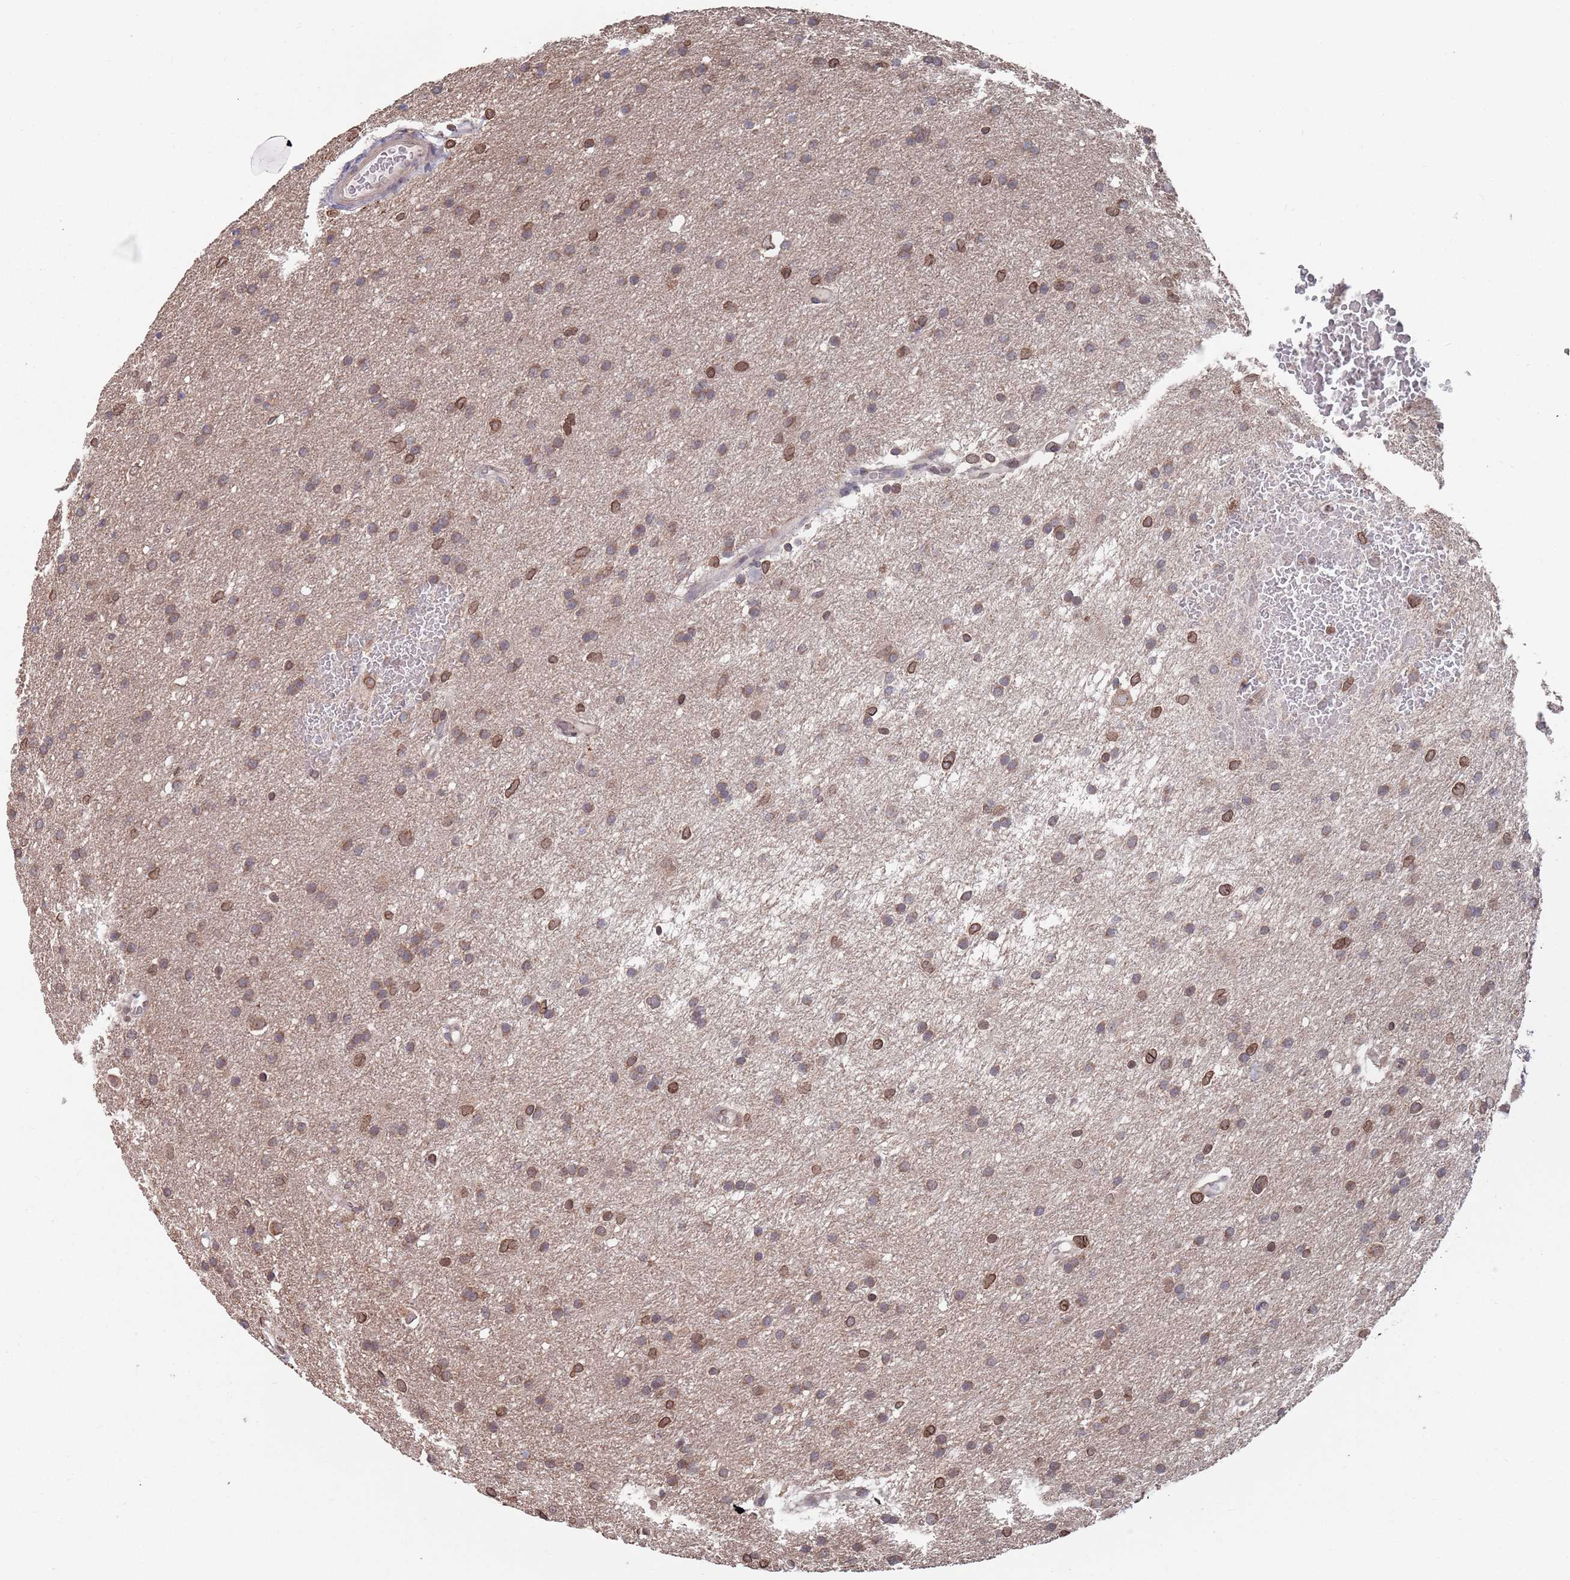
{"staining": {"intensity": "moderate", "quantity": "25%-75%", "location": "cytoplasmic/membranous,nuclear"}, "tissue": "glioma", "cell_type": "Tumor cells", "image_type": "cancer", "snomed": [{"axis": "morphology", "description": "Glioma, malignant, High grade"}, {"axis": "topography", "description": "Cerebral cortex"}], "caption": "A brown stain labels moderate cytoplasmic/membranous and nuclear expression of a protein in malignant glioma (high-grade) tumor cells. The protein of interest is stained brown, and the nuclei are stained in blue (DAB IHC with brightfield microscopy, high magnification).", "gene": "SDHAF3", "patient": {"sex": "female", "age": 36}}